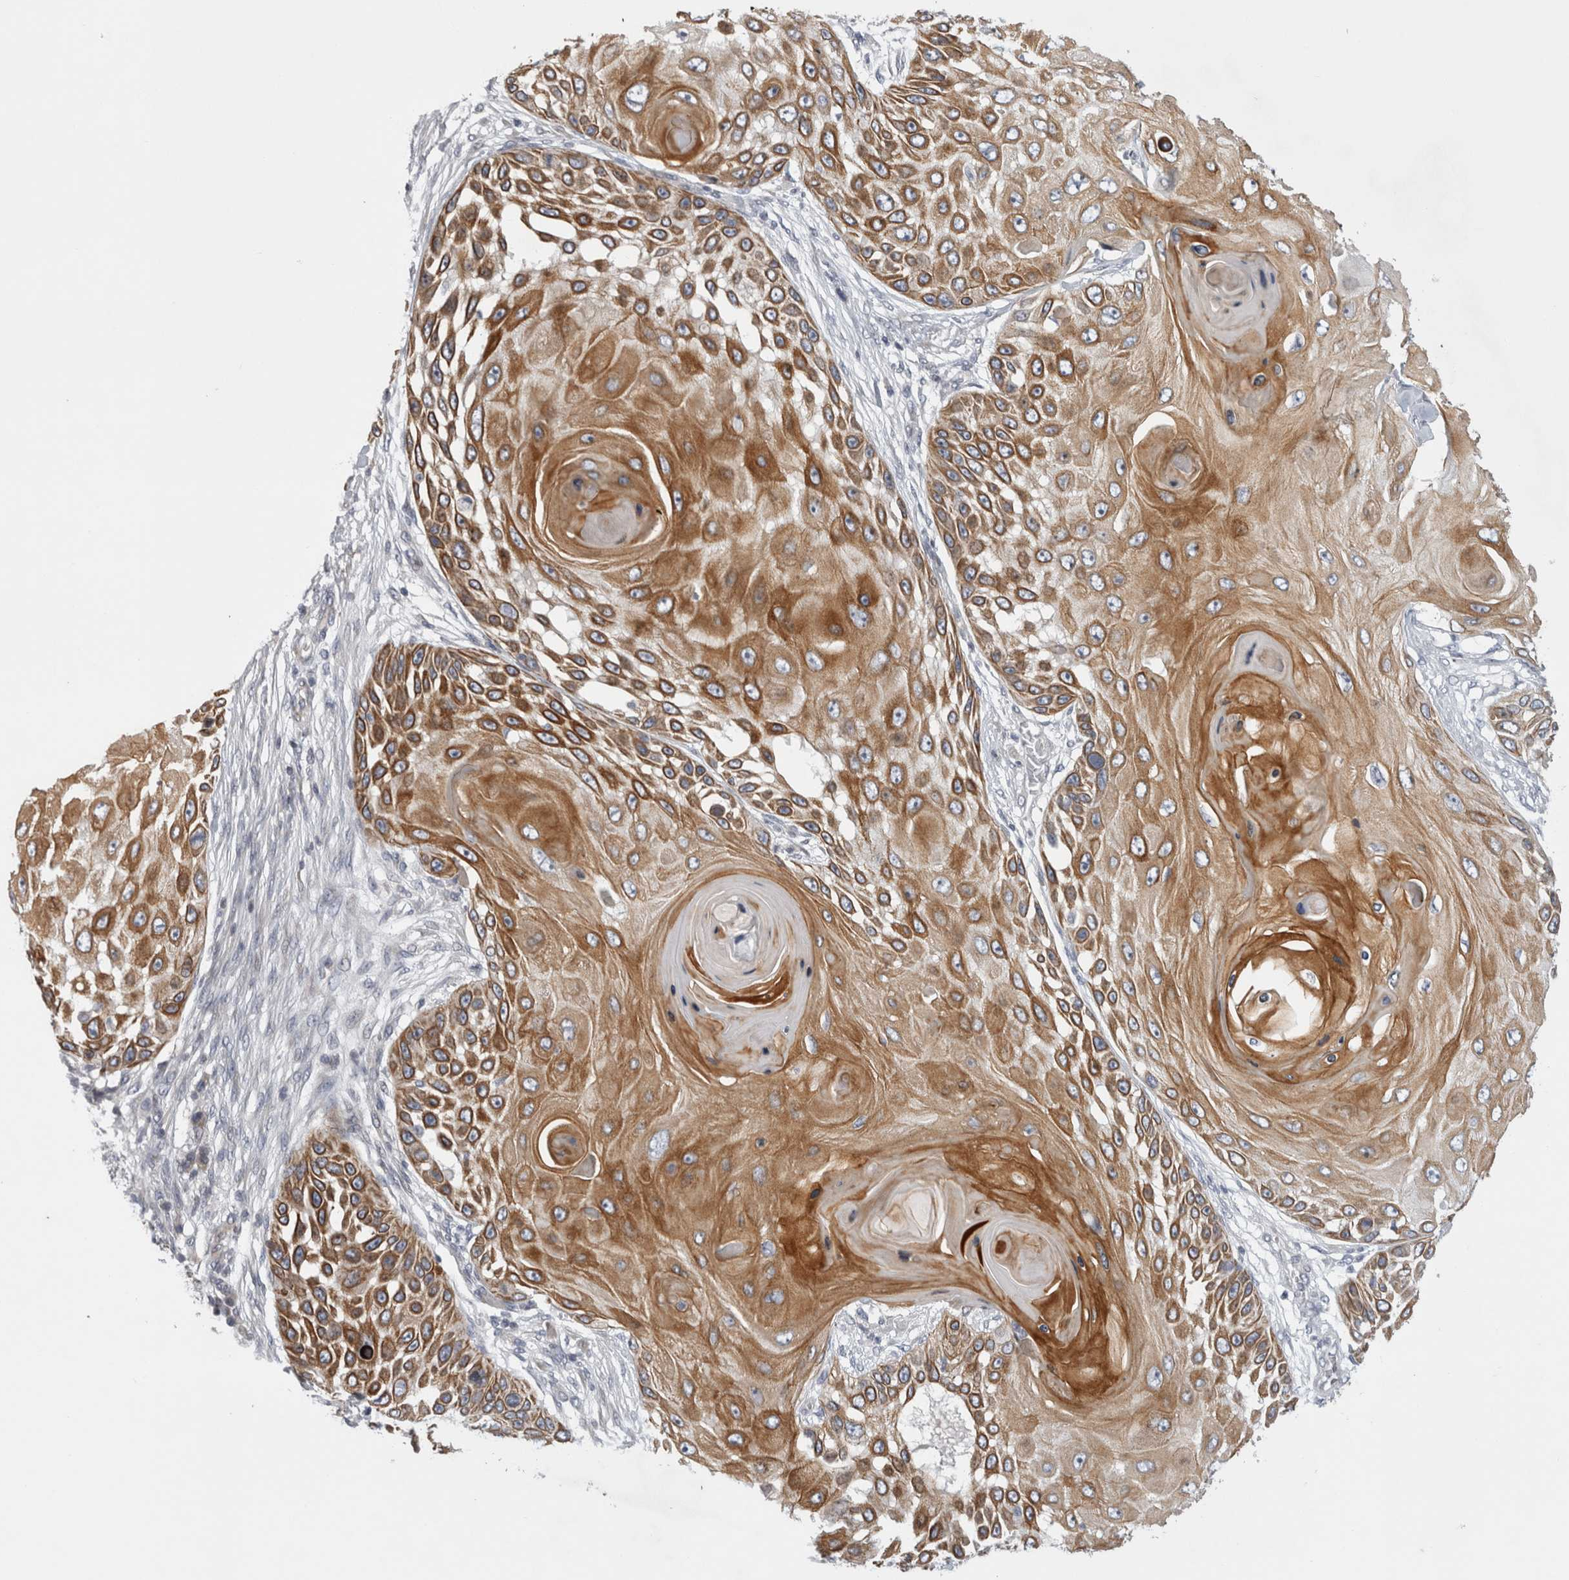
{"staining": {"intensity": "moderate", "quantity": ">75%", "location": "cytoplasmic/membranous"}, "tissue": "skin cancer", "cell_type": "Tumor cells", "image_type": "cancer", "snomed": [{"axis": "morphology", "description": "Squamous cell carcinoma, NOS"}, {"axis": "topography", "description": "Skin"}], "caption": "The immunohistochemical stain shows moderate cytoplasmic/membranous positivity in tumor cells of skin cancer (squamous cell carcinoma) tissue.", "gene": "UTP25", "patient": {"sex": "female", "age": 44}}